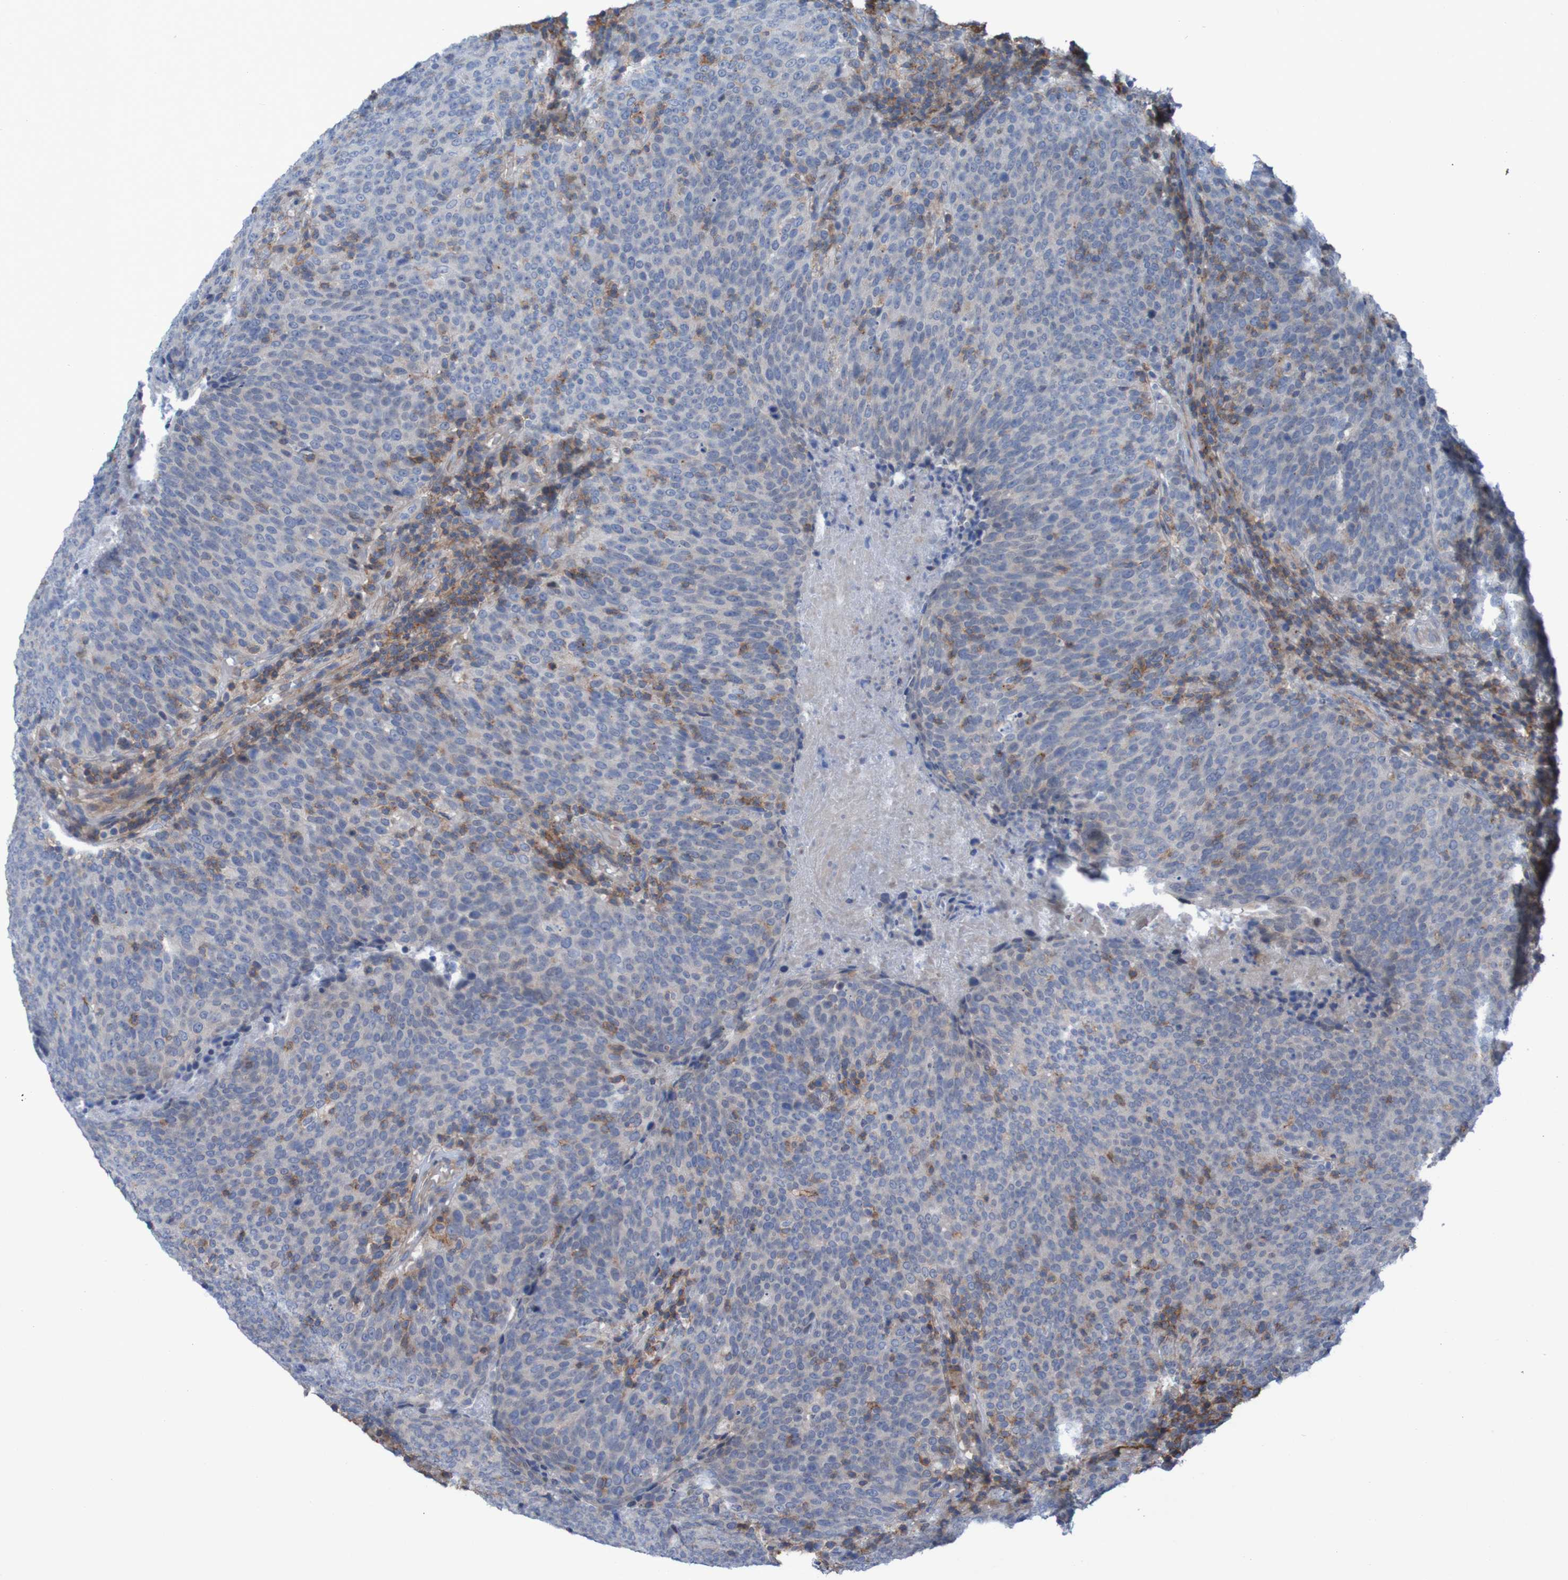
{"staining": {"intensity": "weak", "quantity": "<25%", "location": "cytoplasmic/membranous,nuclear"}, "tissue": "head and neck cancer", "cell_type": "Tumor cells", "image_type": "cancer", "snomed": [{"axis": "morphology", "description": "Squamous cell carcinoma, NOS"}, {"axis": "morphology", "description": "Squamous cell carcinoma, metastatic, NOS"}, {"axis": "topography", "description": "Lymph node"}, {"axis": "topography", "description": "Head-Neck"}], "caption": "DAB (3,3'-diaminobenzidine) immunohistochemical staining of squamous cell carcinoma (head and neck) exhibits no significant expression in tumor cells.", "gene": "PDGFB", "patient": {"sex": "male", "age": 62}}